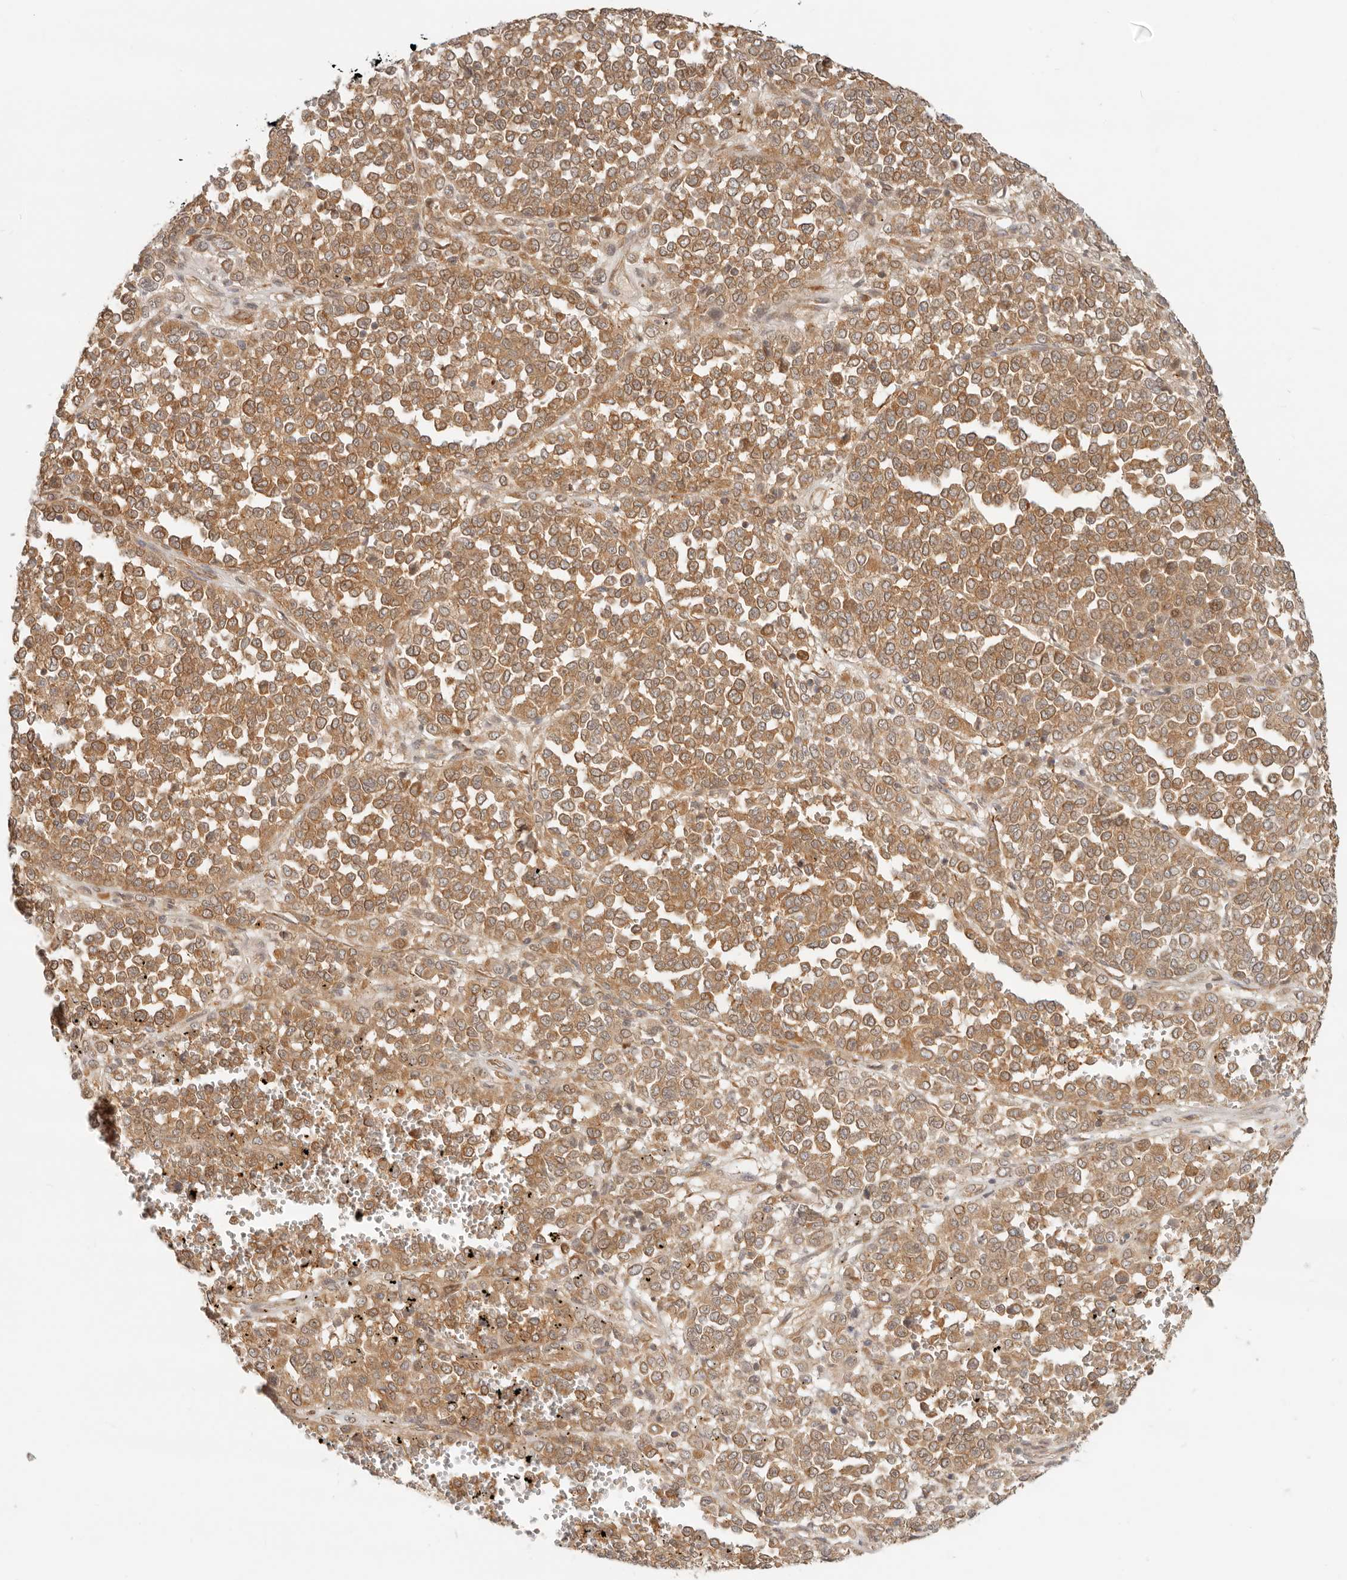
{"staining": {"intensity": "moderate", "quantity": ">75%", "location": "cytoplasmic/membranous"}, "tissue": "melanoma", "cell_type": "Tumor cells", "image_type": "cancer", "snomed": [{"axis": "morphology", "description": "Malignant melanoma, Metastatic site"}, {"axis": "topography", "description": "Pancreas"}], "caption": "Protein expression analysis of melanoma demonstrates moderate cytoplasmic/membranous positivity in about >75% of tumor cells.", "gene": "UFSP1", "patient": {"sex": "female", "age": 30}}